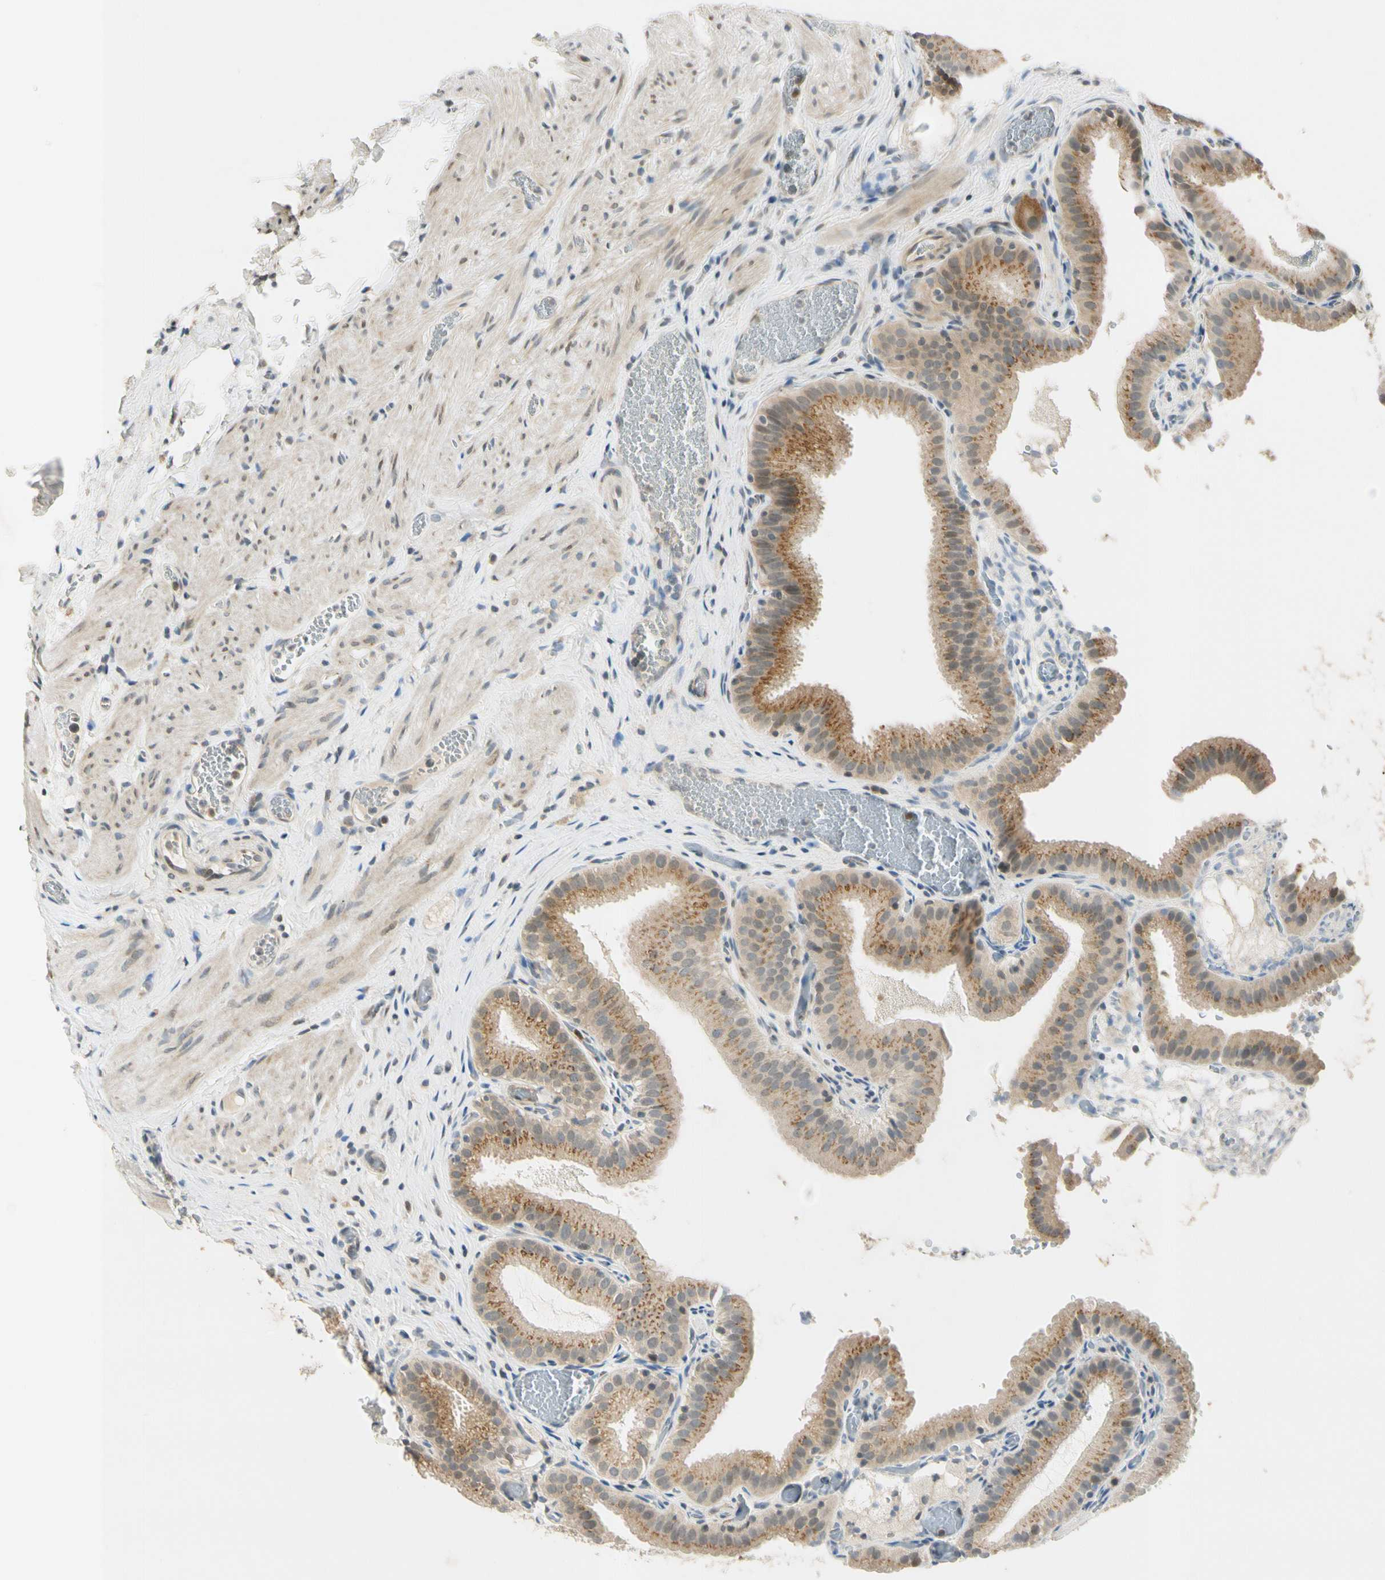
{"staining": {"intensity": "moderate", "quantity": ">75%", "location": "cytoplasmic/membranous"}, "tissue": "gallbladder", "cell_type": "Glandular cells", "image_type": "normal", "snomed": [{"axis": "morphology", "description": "Normal tissue, NOS"}, {"axis": "topography", "description": "Gallbladder"}], "caption": "The histopathology image reveals immunohistochemical staining of unremarkable gallbladder. There is moderate cytoplasmic/membranous staining is present in approximately >75% of glandular cells. The staining was performed using DAB (3,3'-diaminobenzidine), with brown indicating positive protein expression. Nuclei are stained blue with hematoxylin.", "gene": "RPS6KB2", "patient": {"sex": "male", "age": 54}}